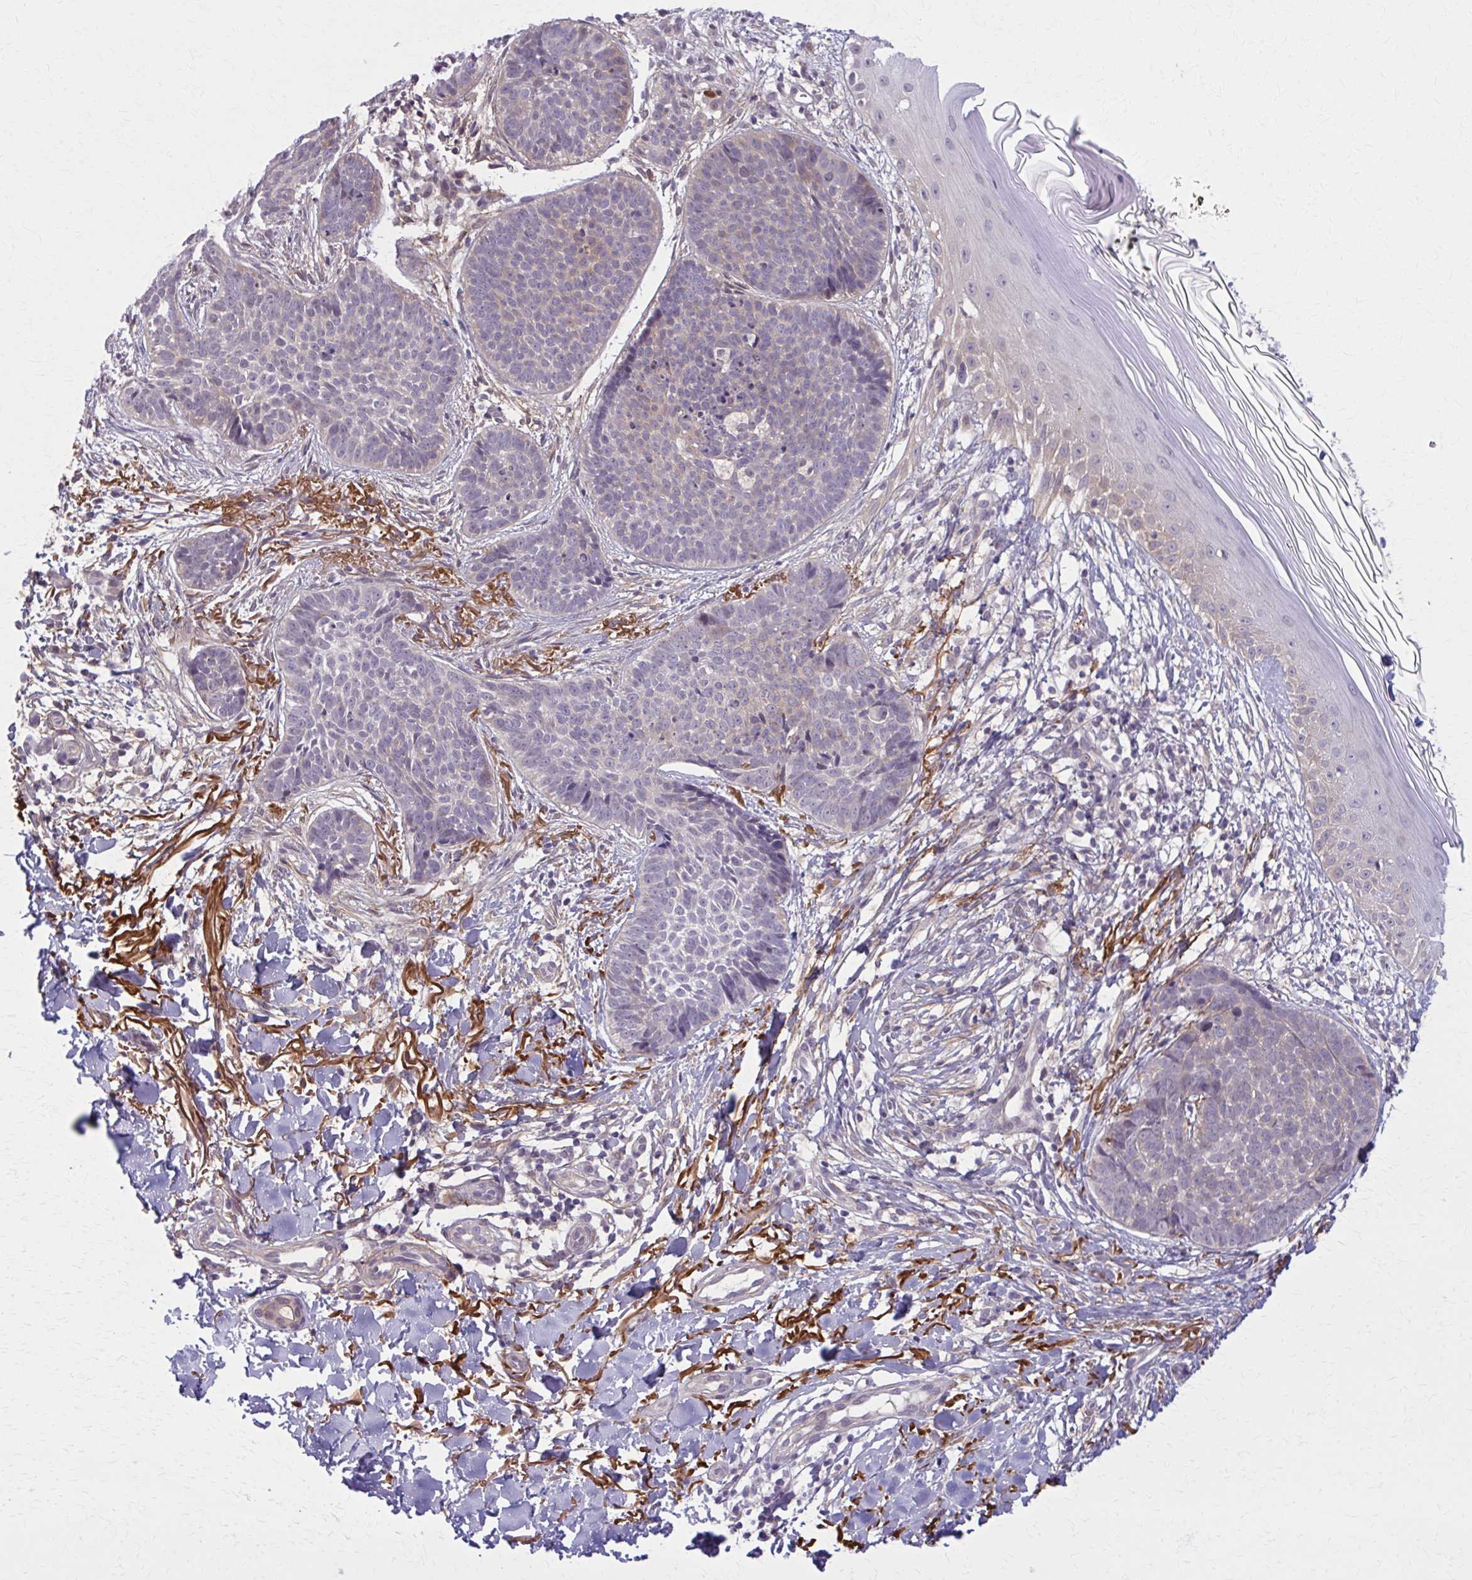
{"staining": {"intensity": "weak", "quantity": "<25%", "location": "cytoplasmic/membranous"}, "tissue": "skin cancer", "cell_type": "Tumor cells", "image_type": "cancer", "snomed": [{"axis": "morphology", "description": "Basal cell carcinoma"}, {"axis": "topography", "description": "Skin"}, {"axis": "topography", "description": "Skin of back"}], "caption": "Human skin cancer stained for a protein using immunohistochemistry exhibits no expression in tumor cells.", "gene": "NUMBL", "patient": {"sex": "male", "age": 81}}